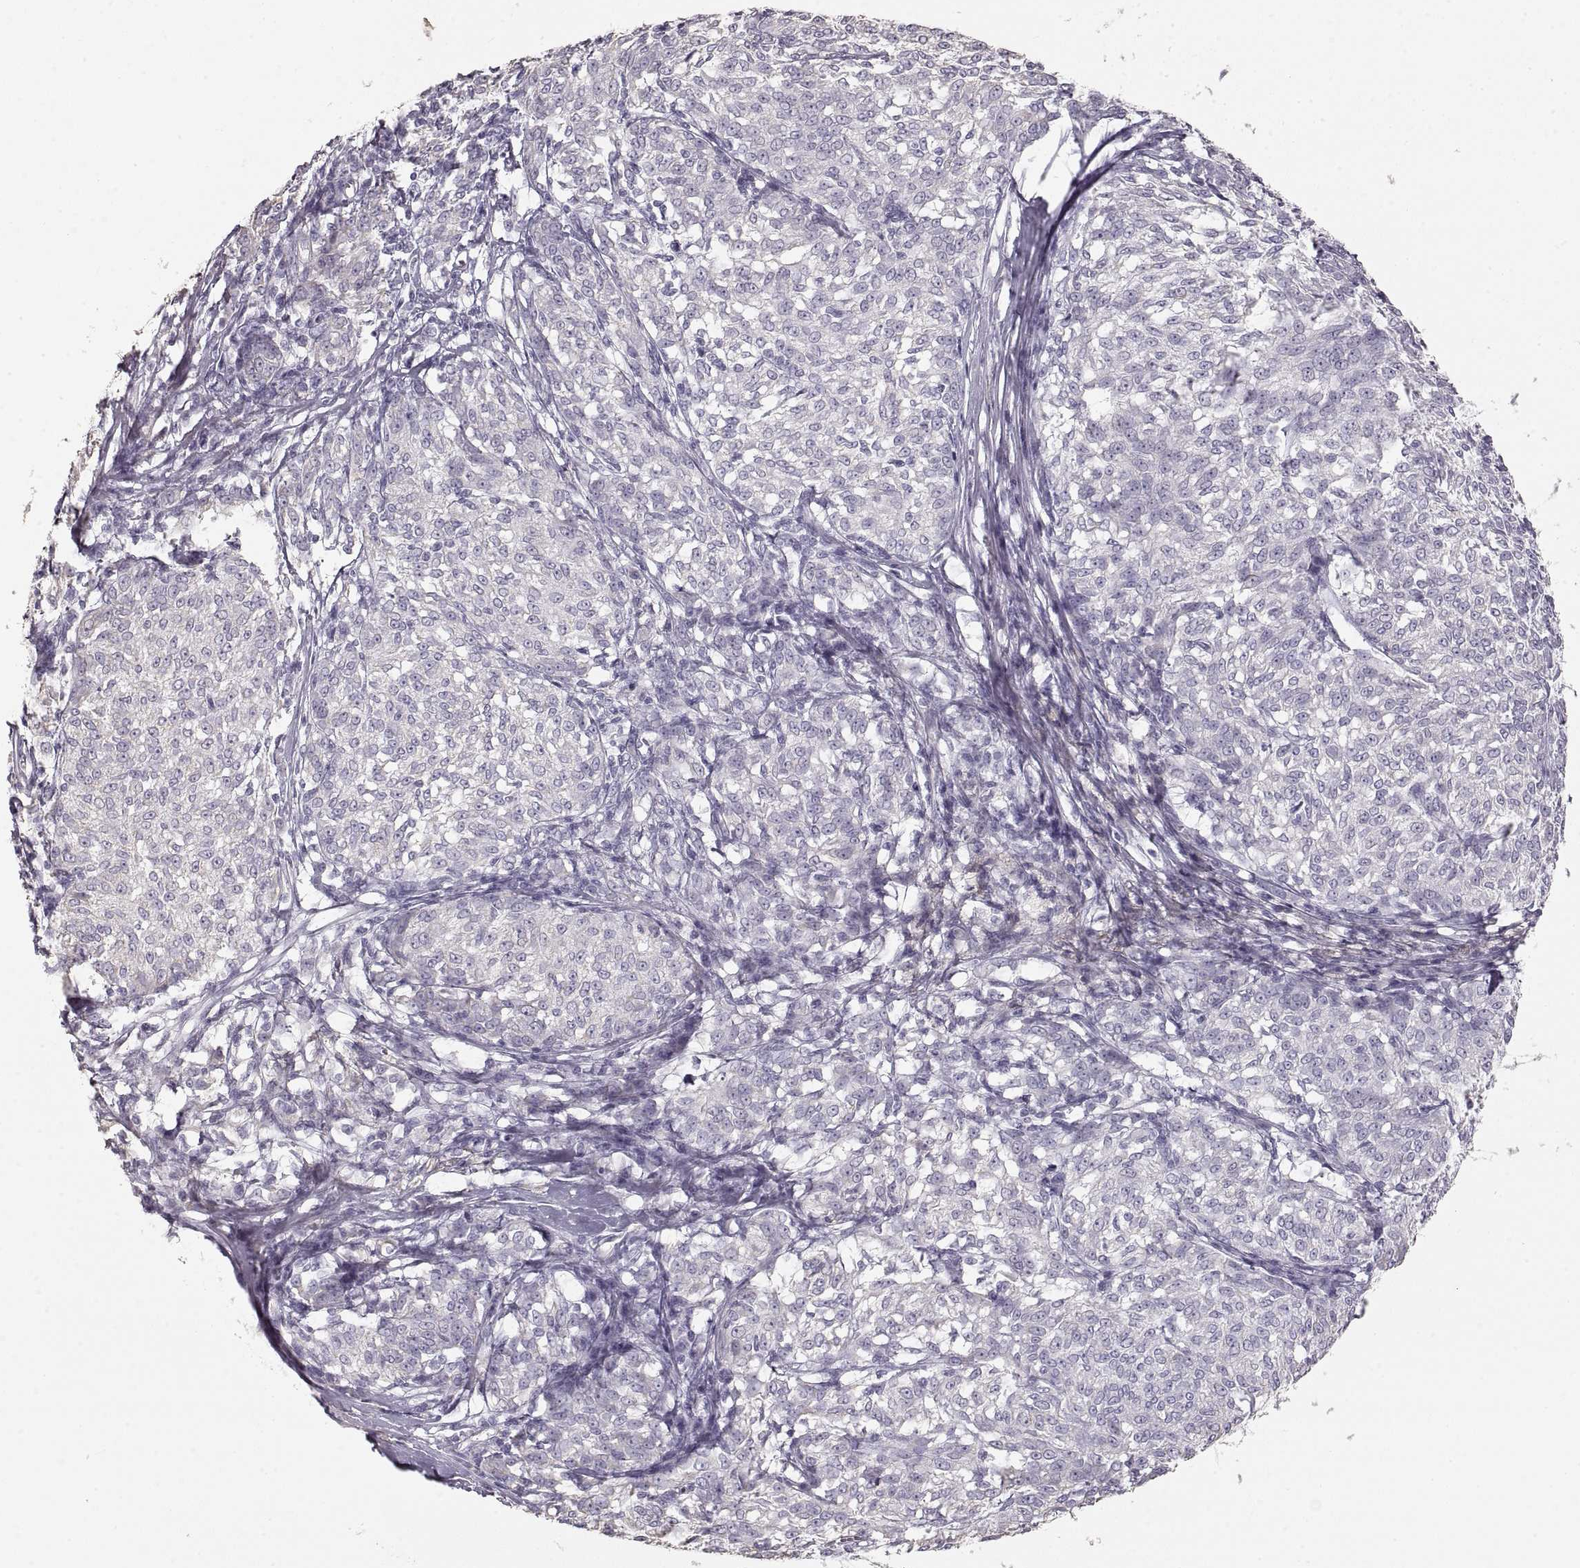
{"staining": {"intensity": "negative", "quantity": "none", "location": "none"}, "tissue": "melanoma", "cell_type": "Tumor cells", "image_type": "cancer", "snomed": [{"axis": "morphology", "description": "Malignant melanoma, NOS"}, {"axis": "topography", "description": "Skin"}], "caption": "Immunohistochemistry image of neoplastic tissue: human malignant melanoma stained with DAB (3,3'-diaminobenzidine) demonstrates no significant protein staining in tumor cells.", "gene": "ZP3", "patient": {"sex": "female", "age": 72}}